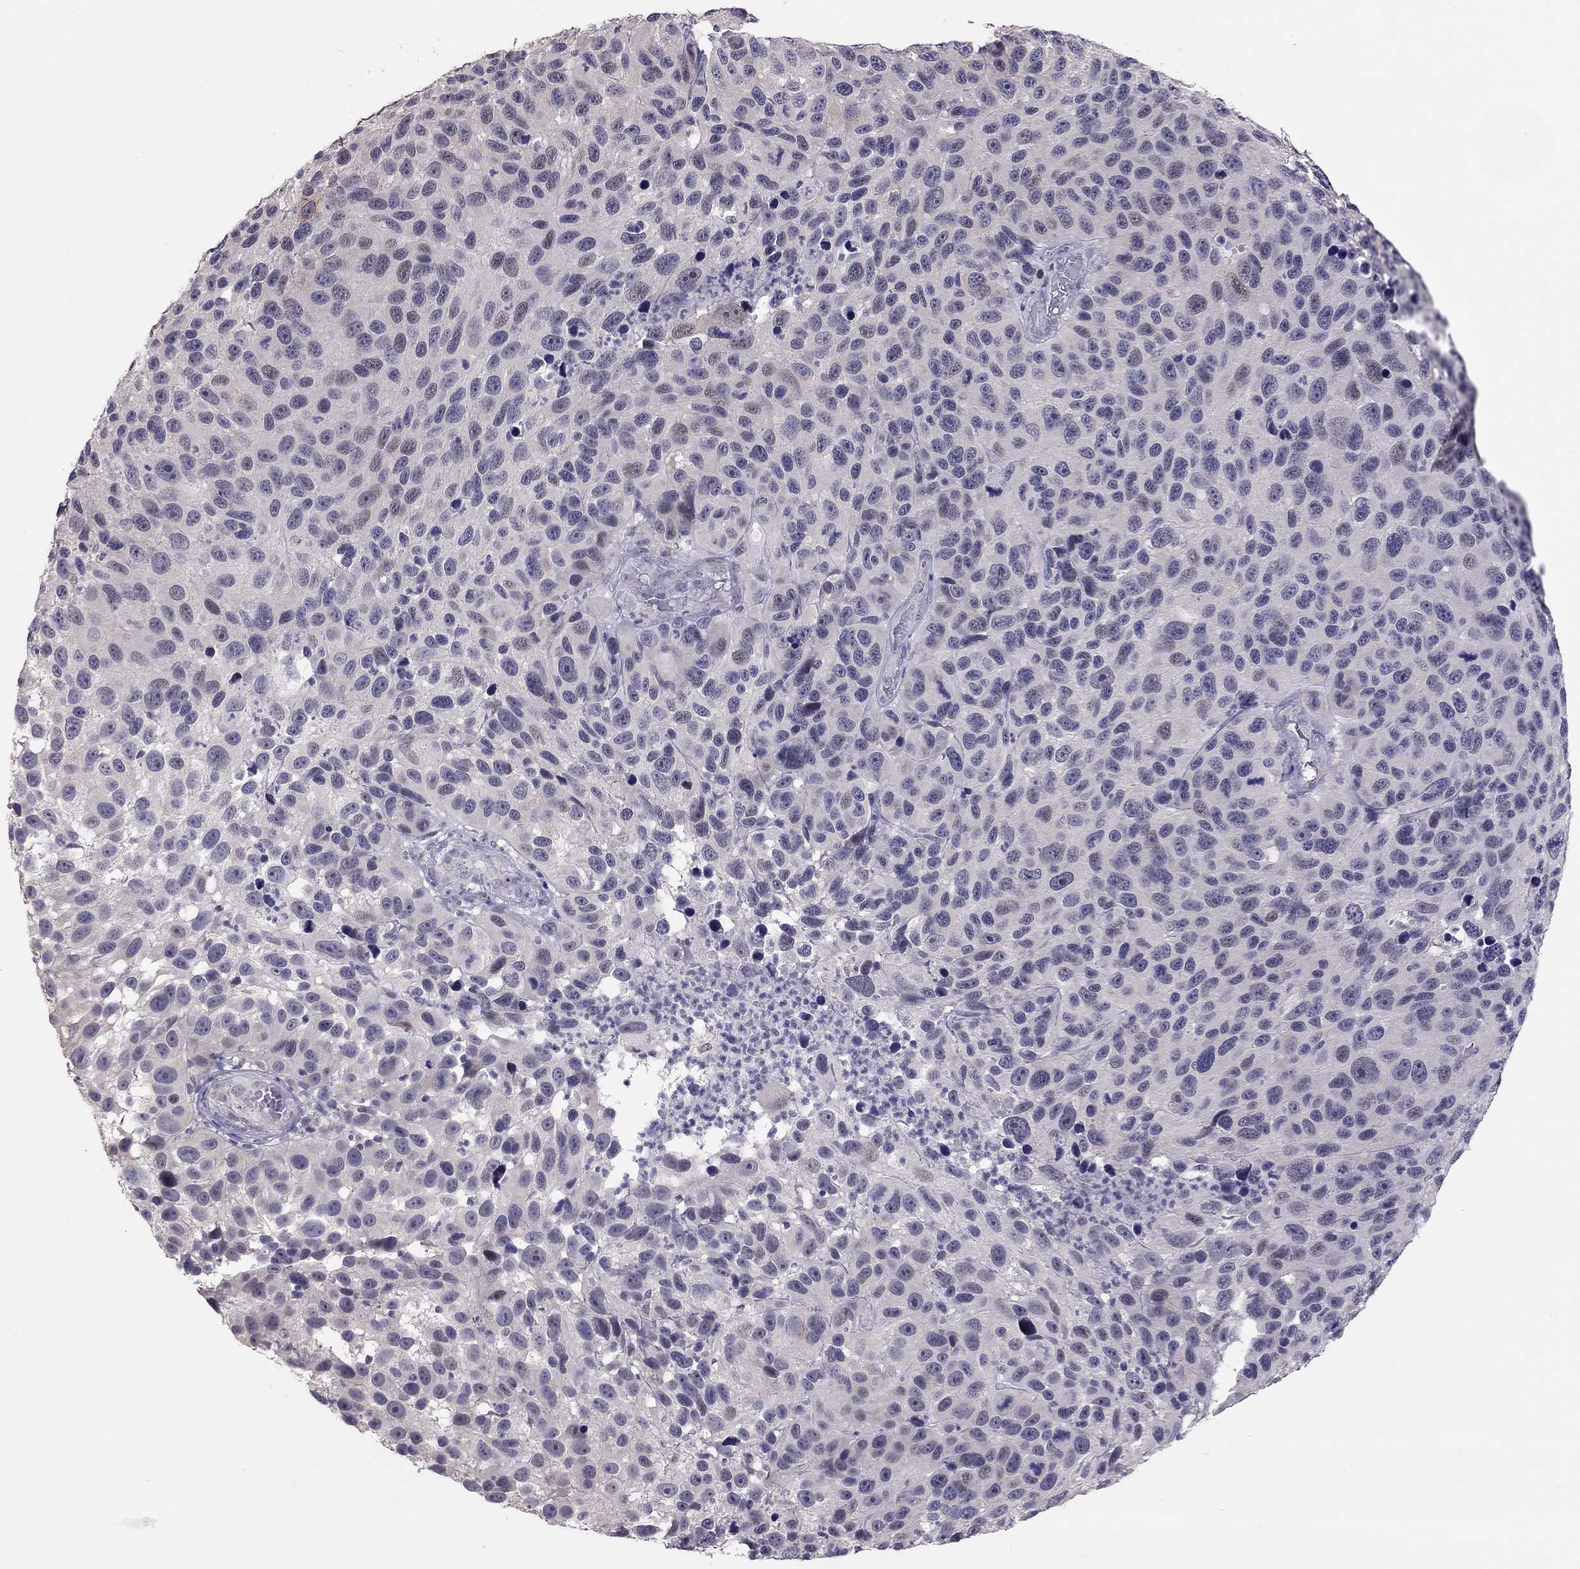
{"staining": {"intensity": "negative", "quantity": "none", "location": "none"}, "tissue": "melanoma", "cell_type": "Tumor cells", "image_type": "cancer", "snomed": [{"axis": "morphology", "description": "Malignant melanoma, NOS"}, {"axis": "topography", "description": "Skin"}], "caption": "High magnification brightfield microscopy of malignant melanoma stained with DAB (3,3'-diaminobenzidine) (brown) and counterstained with hematoxylin (blue): tumor cells show no significant positivity.", "gene": "HSF2BP", "patient": {"sex": "male", "age": 53}}